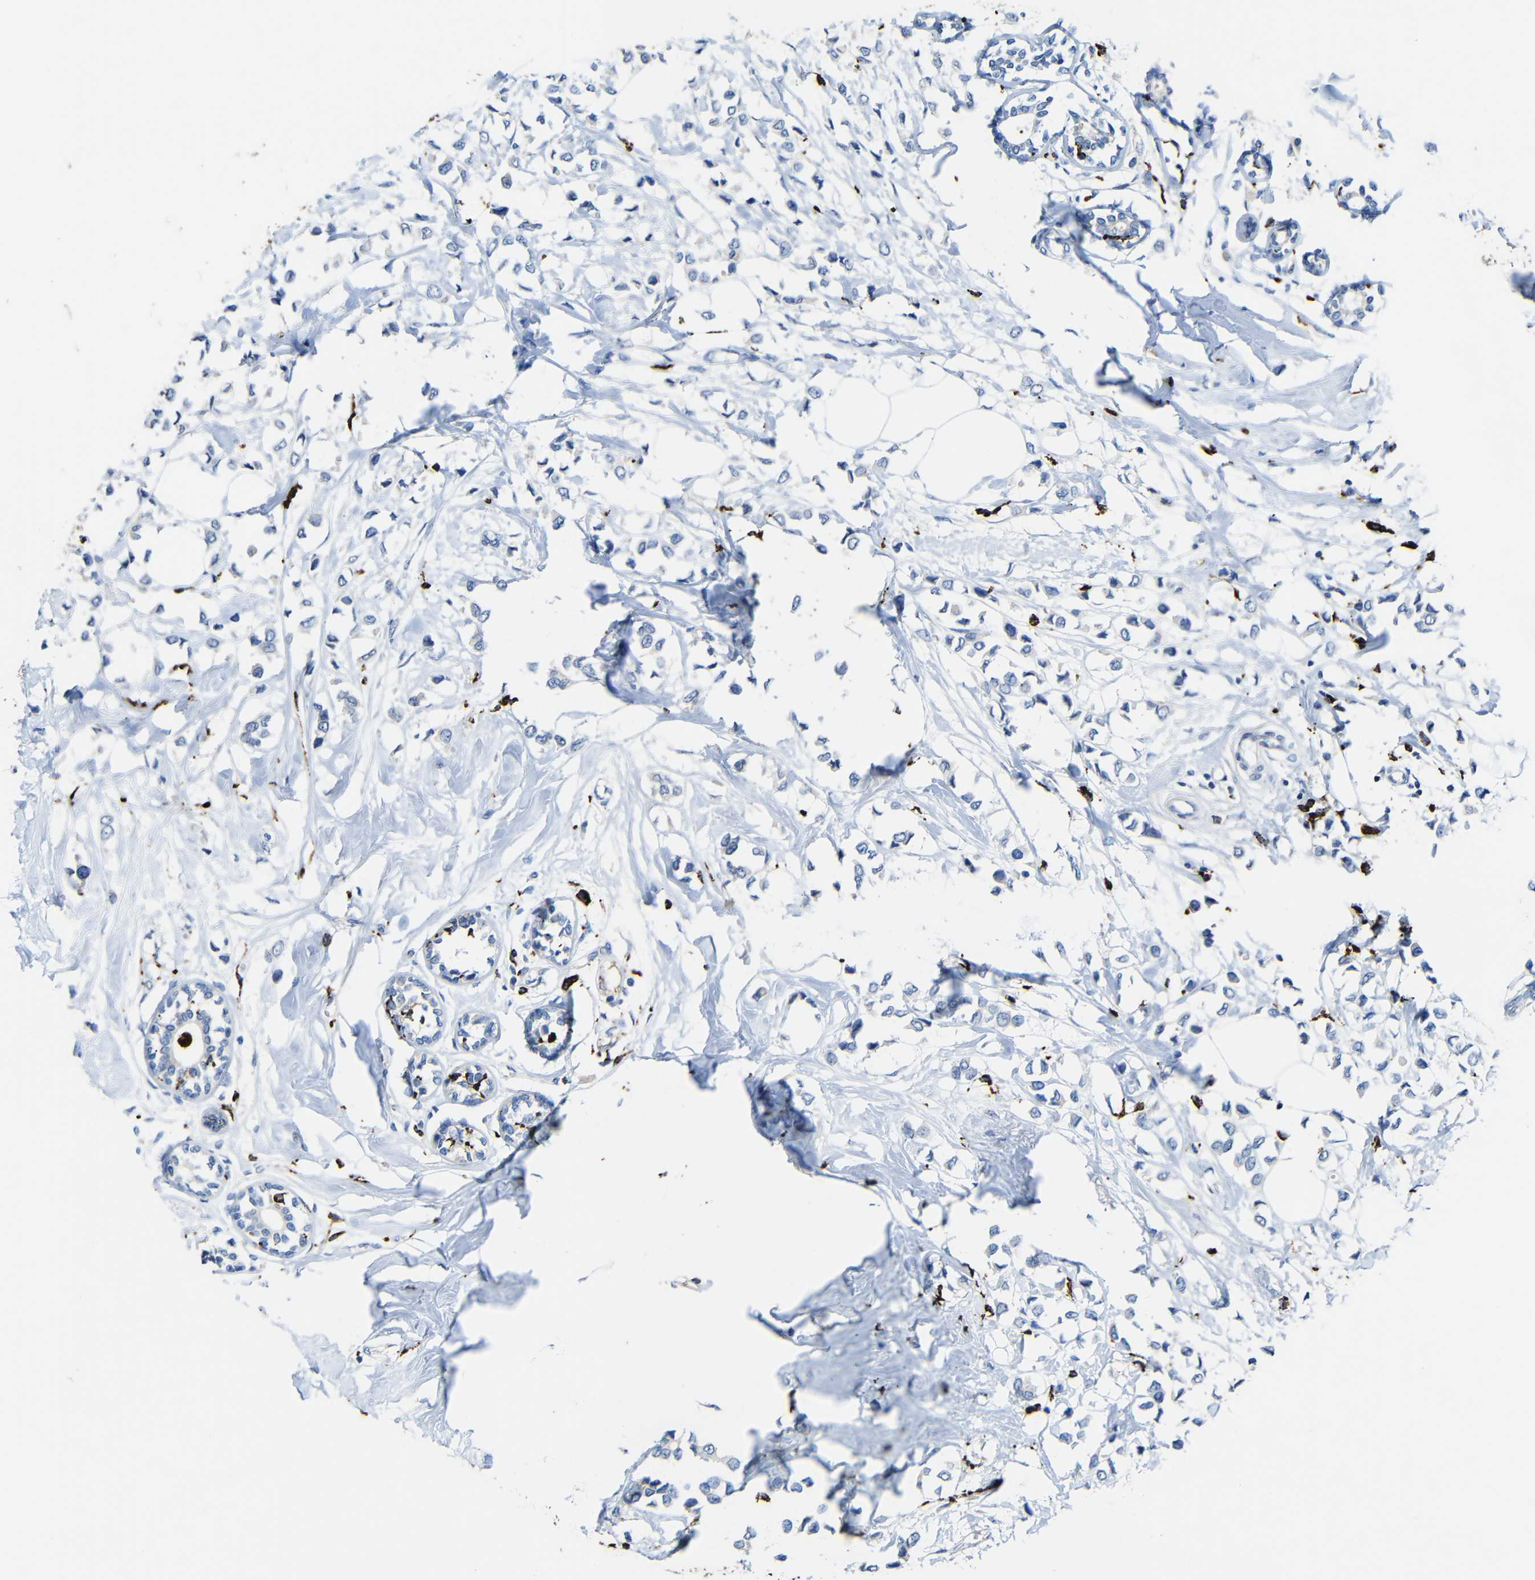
{"staining": {"intensity": "negative", "quantity": "none", "location": "none"}, "tissue": "breast cancer", "cell_type": "Tumor cells", "image_type": "cancer", "snomed": [{"axis": "morphology", "description": "Lobular carcinoma"}, {"axis": "topography", "description": "Breast"}], "caption": "Tumor cells are negative for protein expression in human lobular carcinoma (breast). Nuclei are stained in blue.", "gene": "HLA-DMA", "patient": {"sex": "female", "age": 51}}